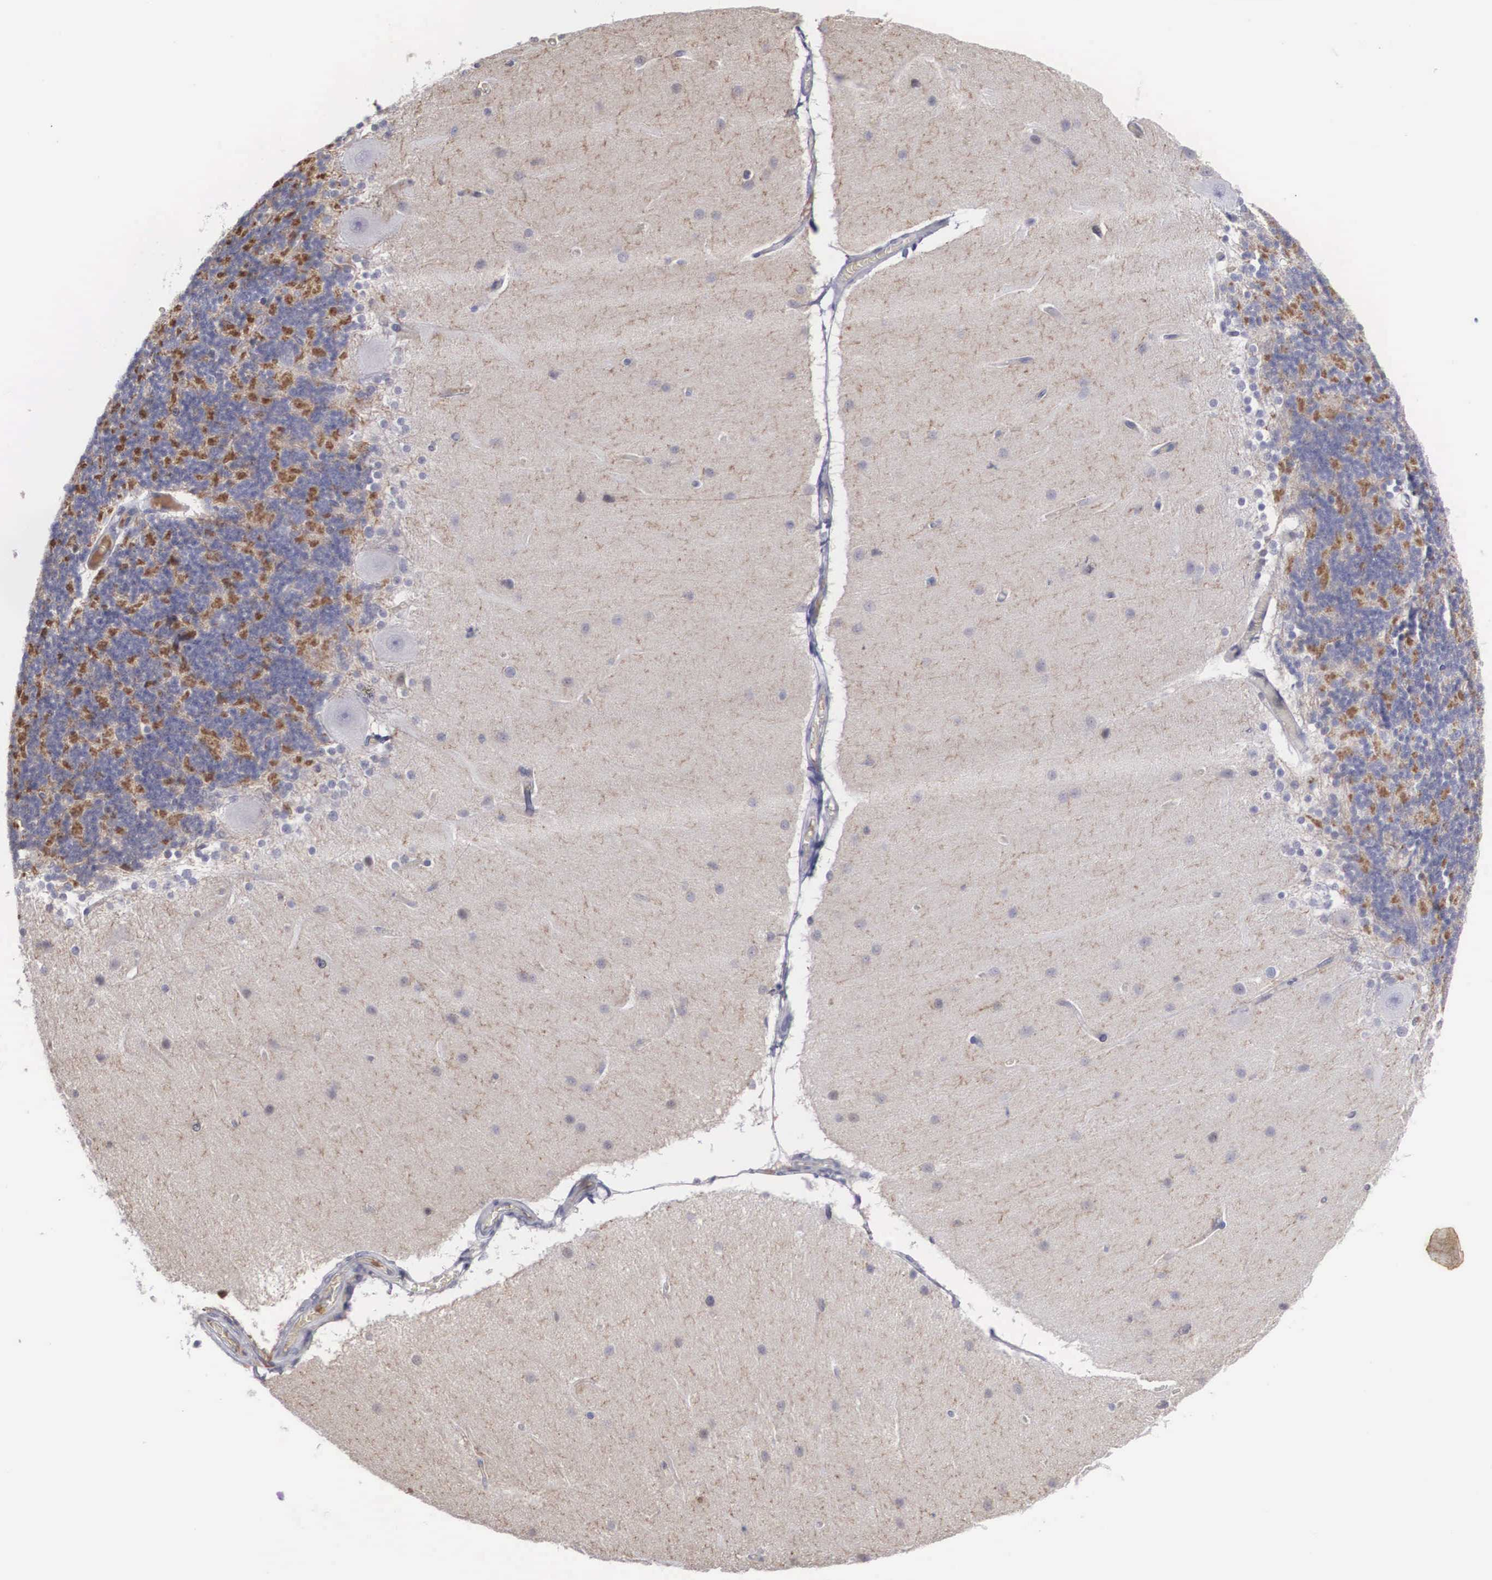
{"staining": {"intensity": "negative", "quantity": "none", "location": "none"}, "tissue": "cerebellum", "cell_type": "Cells in granular layer", "image_type": "normal", "snomed": [{"axis": "morphology", "description": "Normal tissue, NOS"}, {"axis": "topography", "description": "Cerebellum"}], "caption": "Cells in granular layer show no significant protein positivity in benign cerebellum. (IHC, brightfield microscopy, high magnification).", "gene": "RBPJ", "patient": {"sex": "female", "age": 54}}